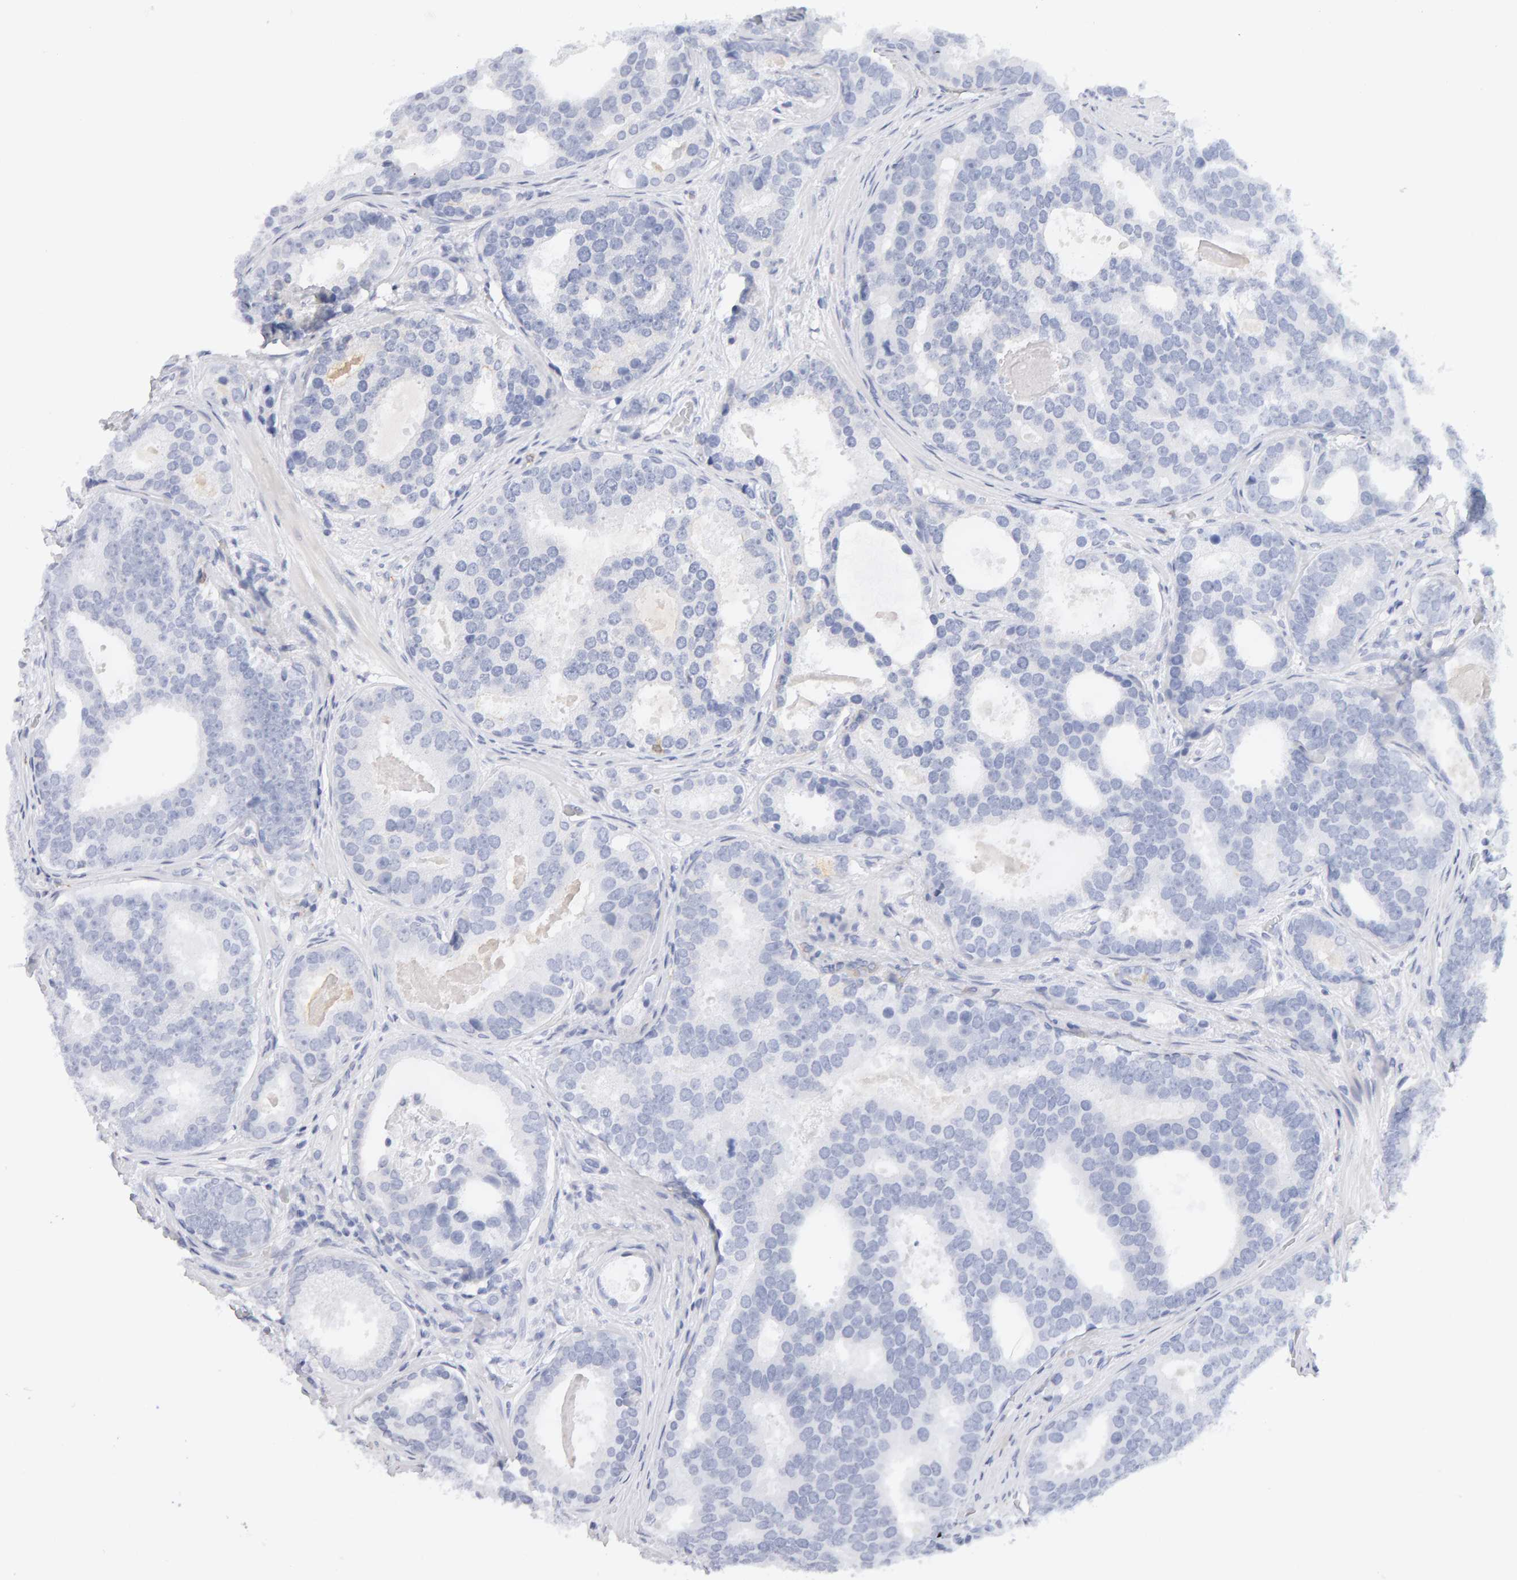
{"staining": {"intensity": "negative", "quantity": "none", "location": "none"}, "tissue": "prostate cancer", "cell_type": "Tumor cells", "image_type": "cancer", "snomed": [{"axis": "morphology", "description": "Adenocarcinoma, High grade"}, {"axis": "topography", "description": "Prostate"}], "caption": "High power microscopy photomicrograph of an immunohistochemistry (IHC) histopathology image of prostate high-grade adenocarcinoma, revealing no significant staining in tumor cells.", "gene": "METRNL", "patient": {"sex": "male", "age": 60}}